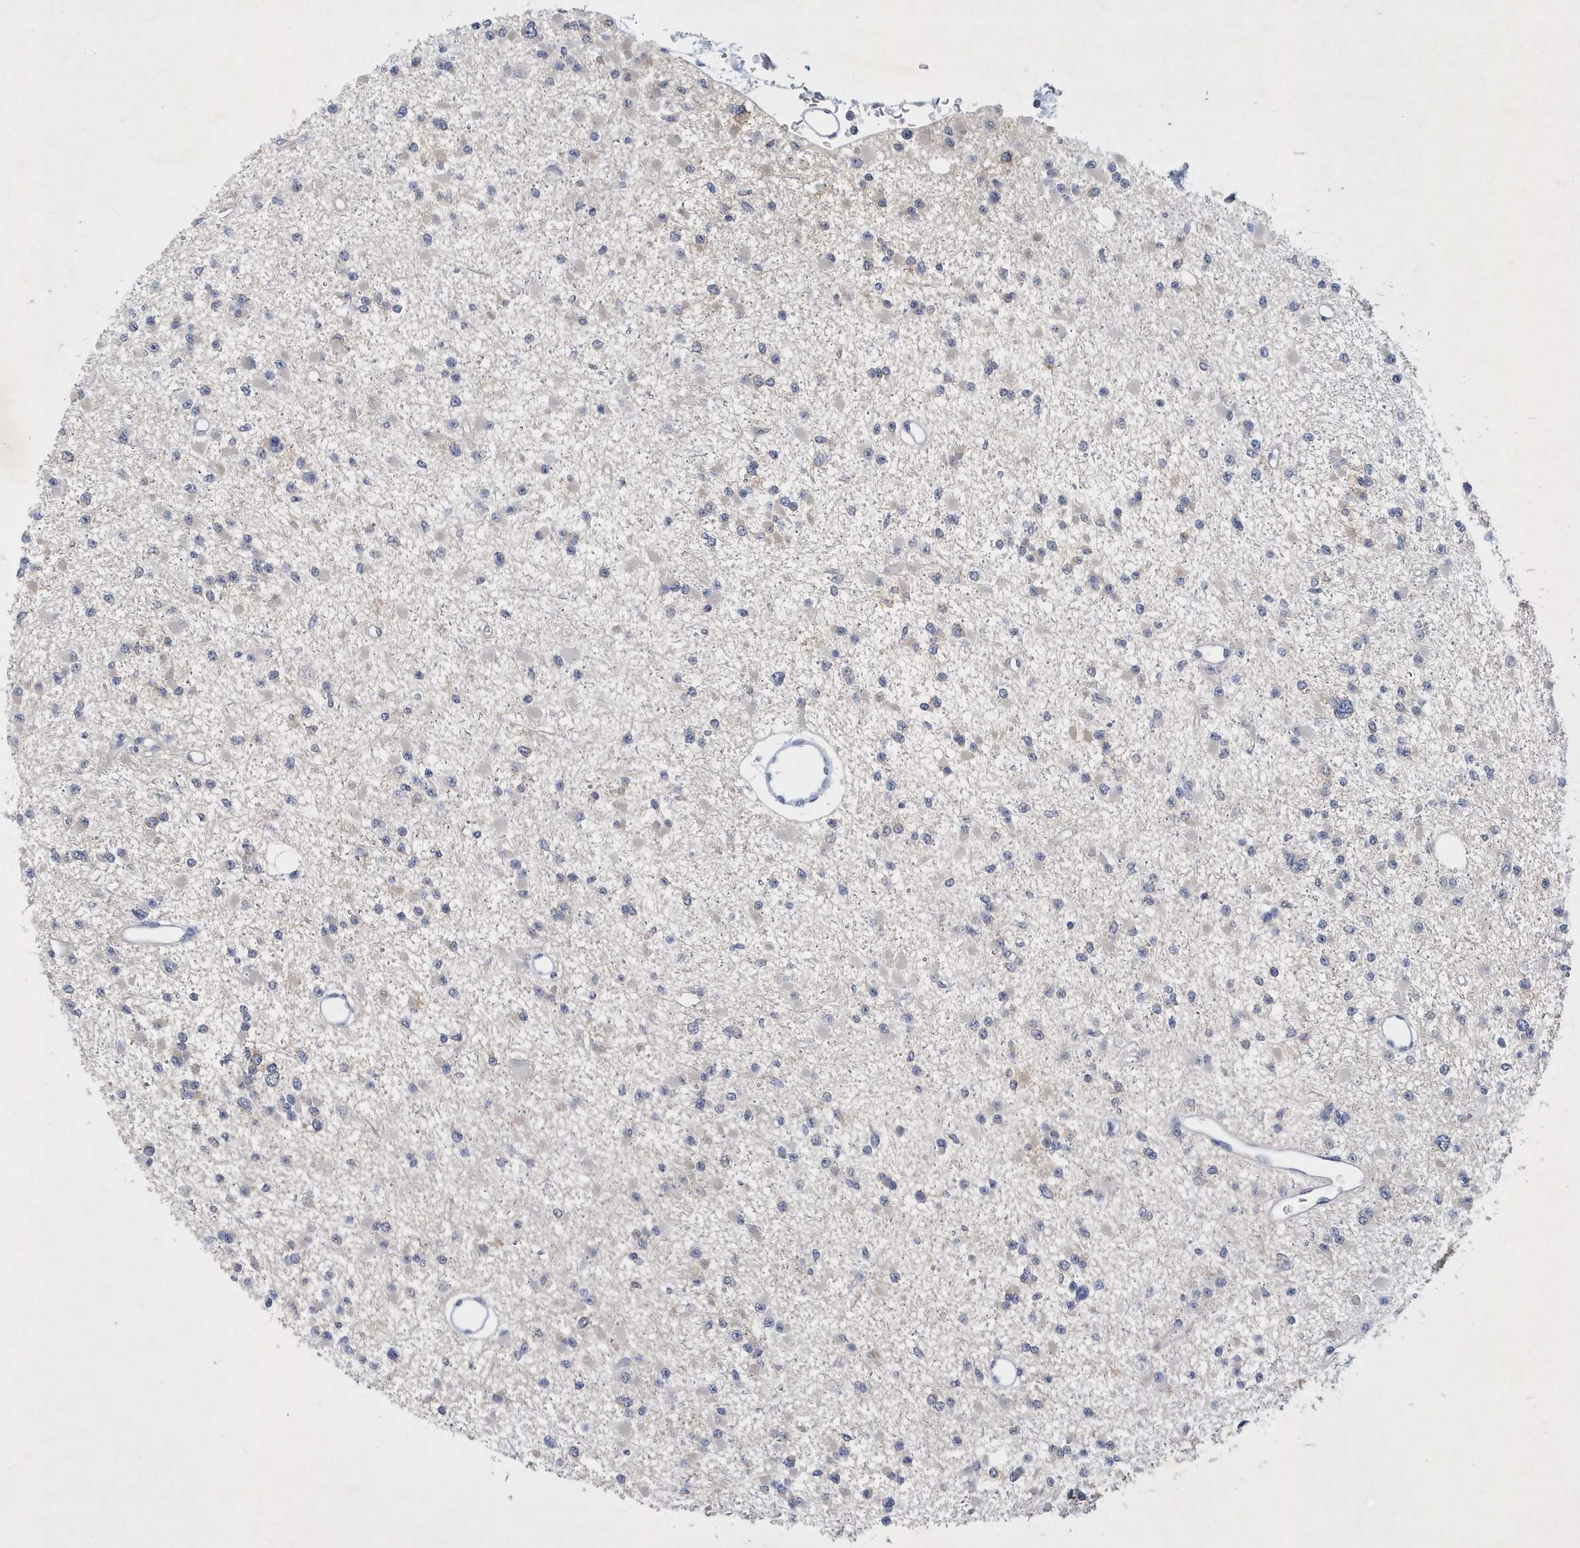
{"staining": {"intensity": "negative", "quantity": "none", "location": "none"}, "tissue": "glioma", "cell_type": "Tumor cells", "image_type": "cancer", "snomed": [{"axis": "morphology", "description": "Glioma, malignant, Low grade"}, {"axis": "topography", "description": "Brain"}], "caption": "Immunohistochemical staining of glioma displays no significant expression in tumor cells.", "gene": "SRGAP3", "patient": {"sex": "female", "age": 22}}